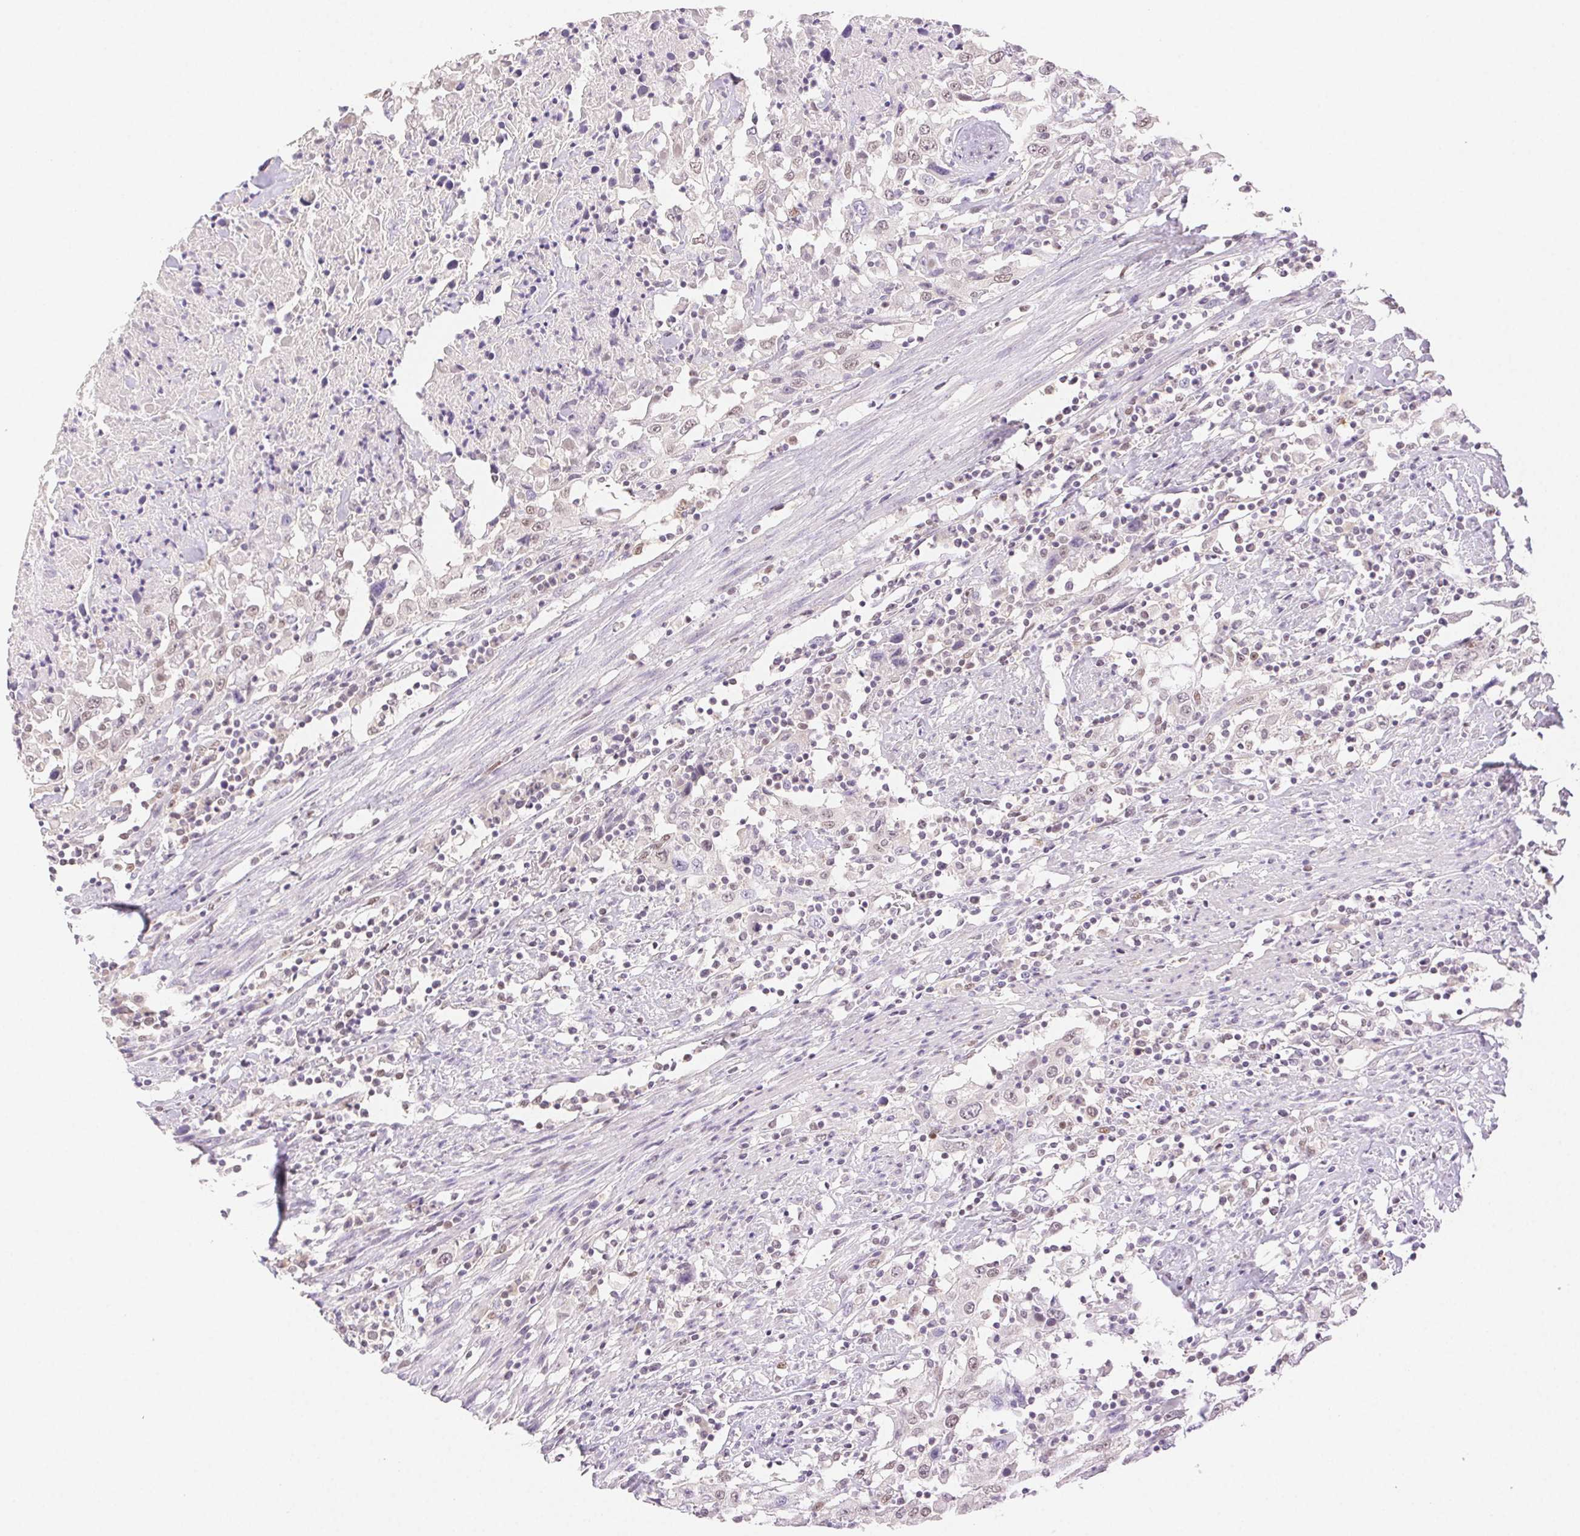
{"staining": {"intensity": "weak", "quantity": "<25%", "location": "nuclear"}, "tissue": "urothelial cancer", "cell_type": "Tumor cells", "image_type": "cancer", "snomed": [{"axis": "morphology", "description": "Urothelial carcinoma, High grade"}, {"axis": "topography", "description": "Urinary bladder"}], "caption": "This is a image of immunohistochemistry staining of urothelial carcinoma (high-grade), which shows no expression in tumor cells. The staining was performed using DAB (3,3'-diaminobenzidine) to visualize the protein expression in brown, while the nuclei were stained in blue with hematoxylin (Magnification: 20x).", "gene": "H2AZ2", "patient": {"sex": "male", "age": 61}}